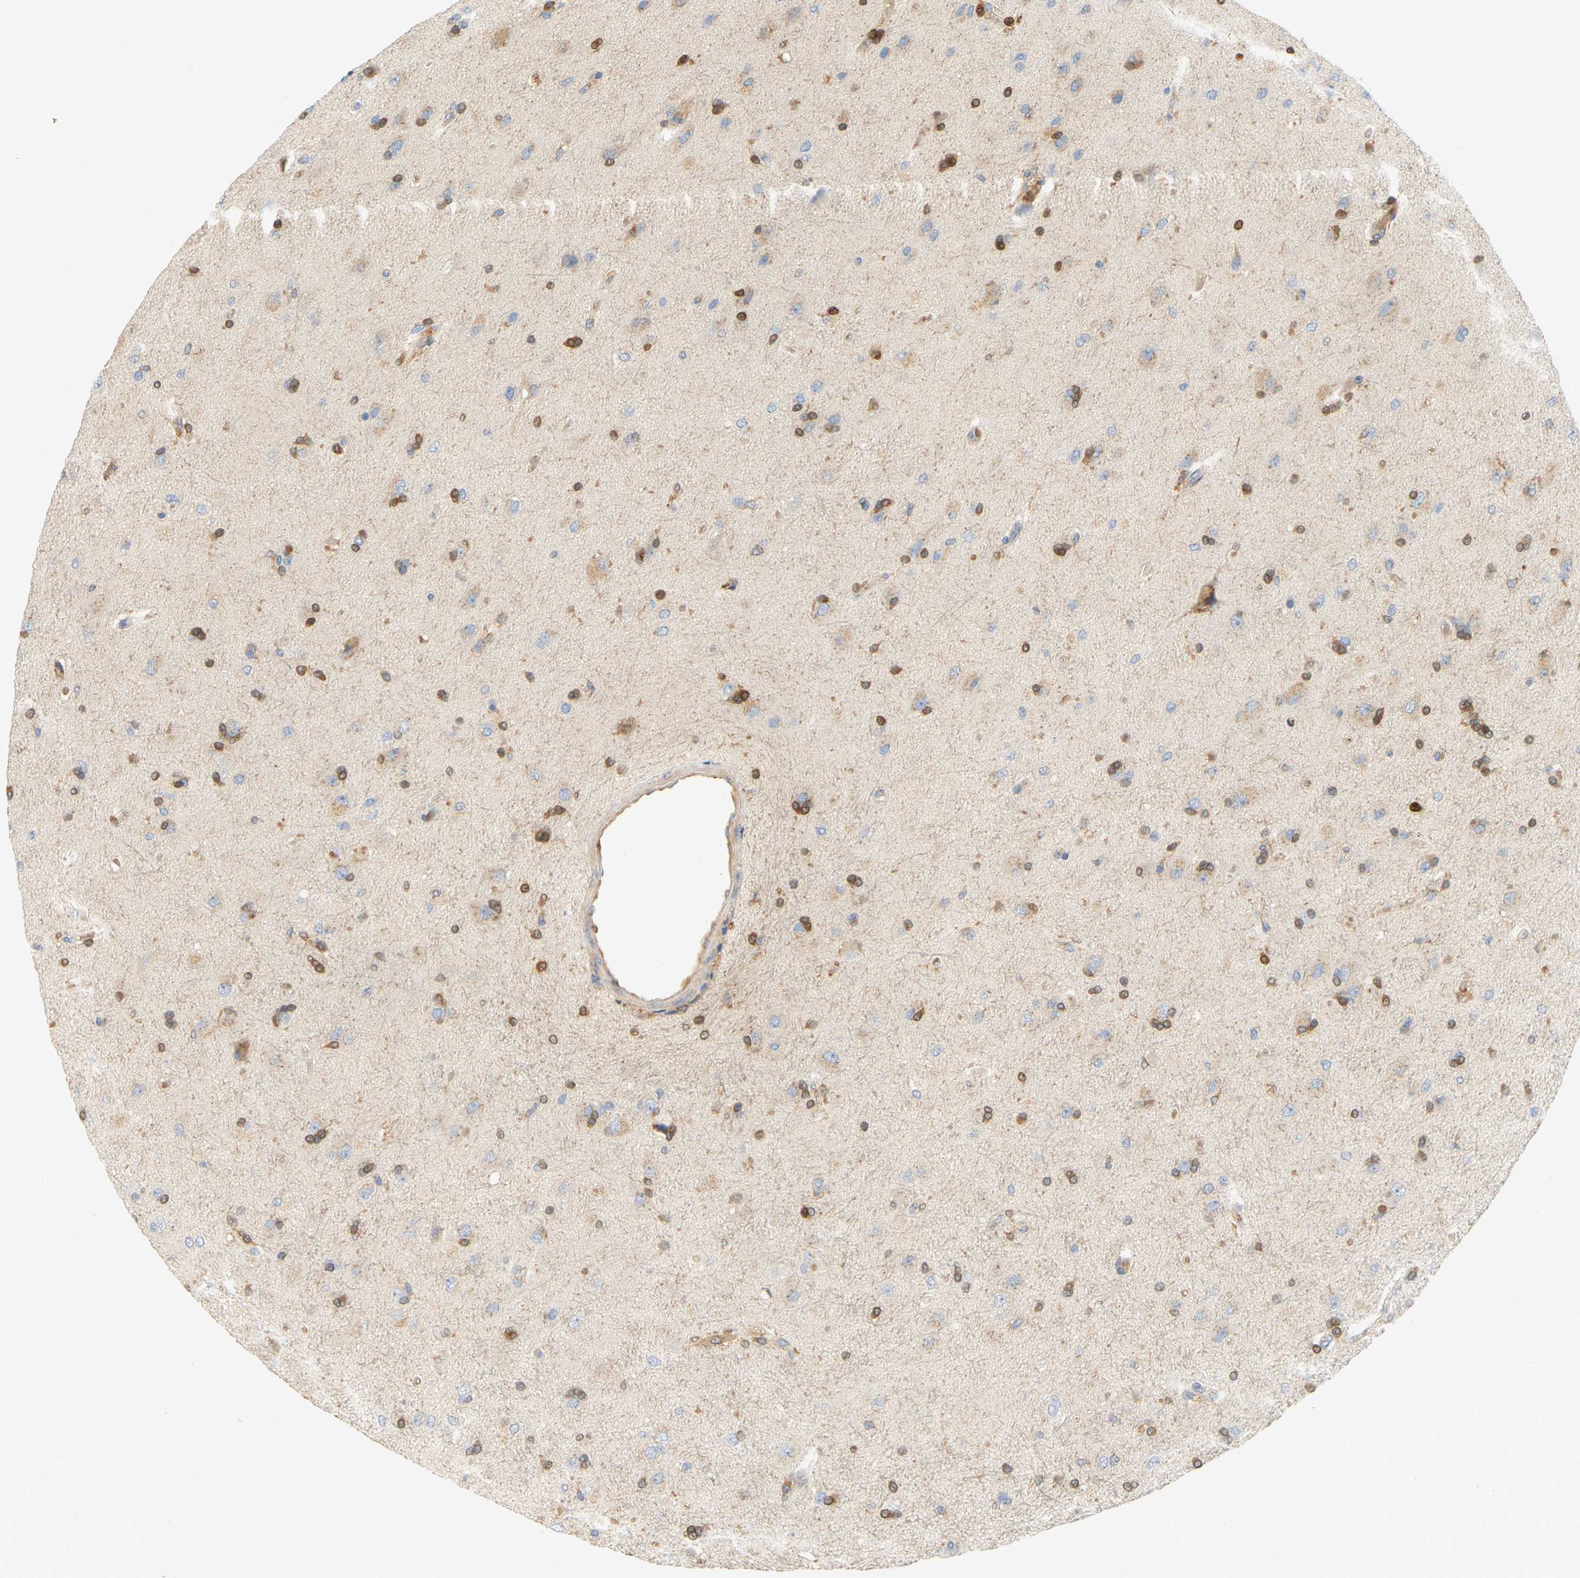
{"staining": {"intensity": "moderate", "quantity": ">75%", "location": "cytoplasmic/membranous"}, "tissue": "glioma", "cell_type": "Tumor cells", "image_type": "cancer", "snomed": [{"axis": "morphology", "description": "Glioma, malignant, High grade"}, {"axis": "topography", "description": "Brain"}], "caption": "About >75% of tumor cells in human high-grade glioma (malignant) exhibit moderate cytoplasmic/membranous protein positivity as visualized by brown immunohistochemical staining.", "gene": "AKAP13", "patient": {"sex": "male", "age": 72}}